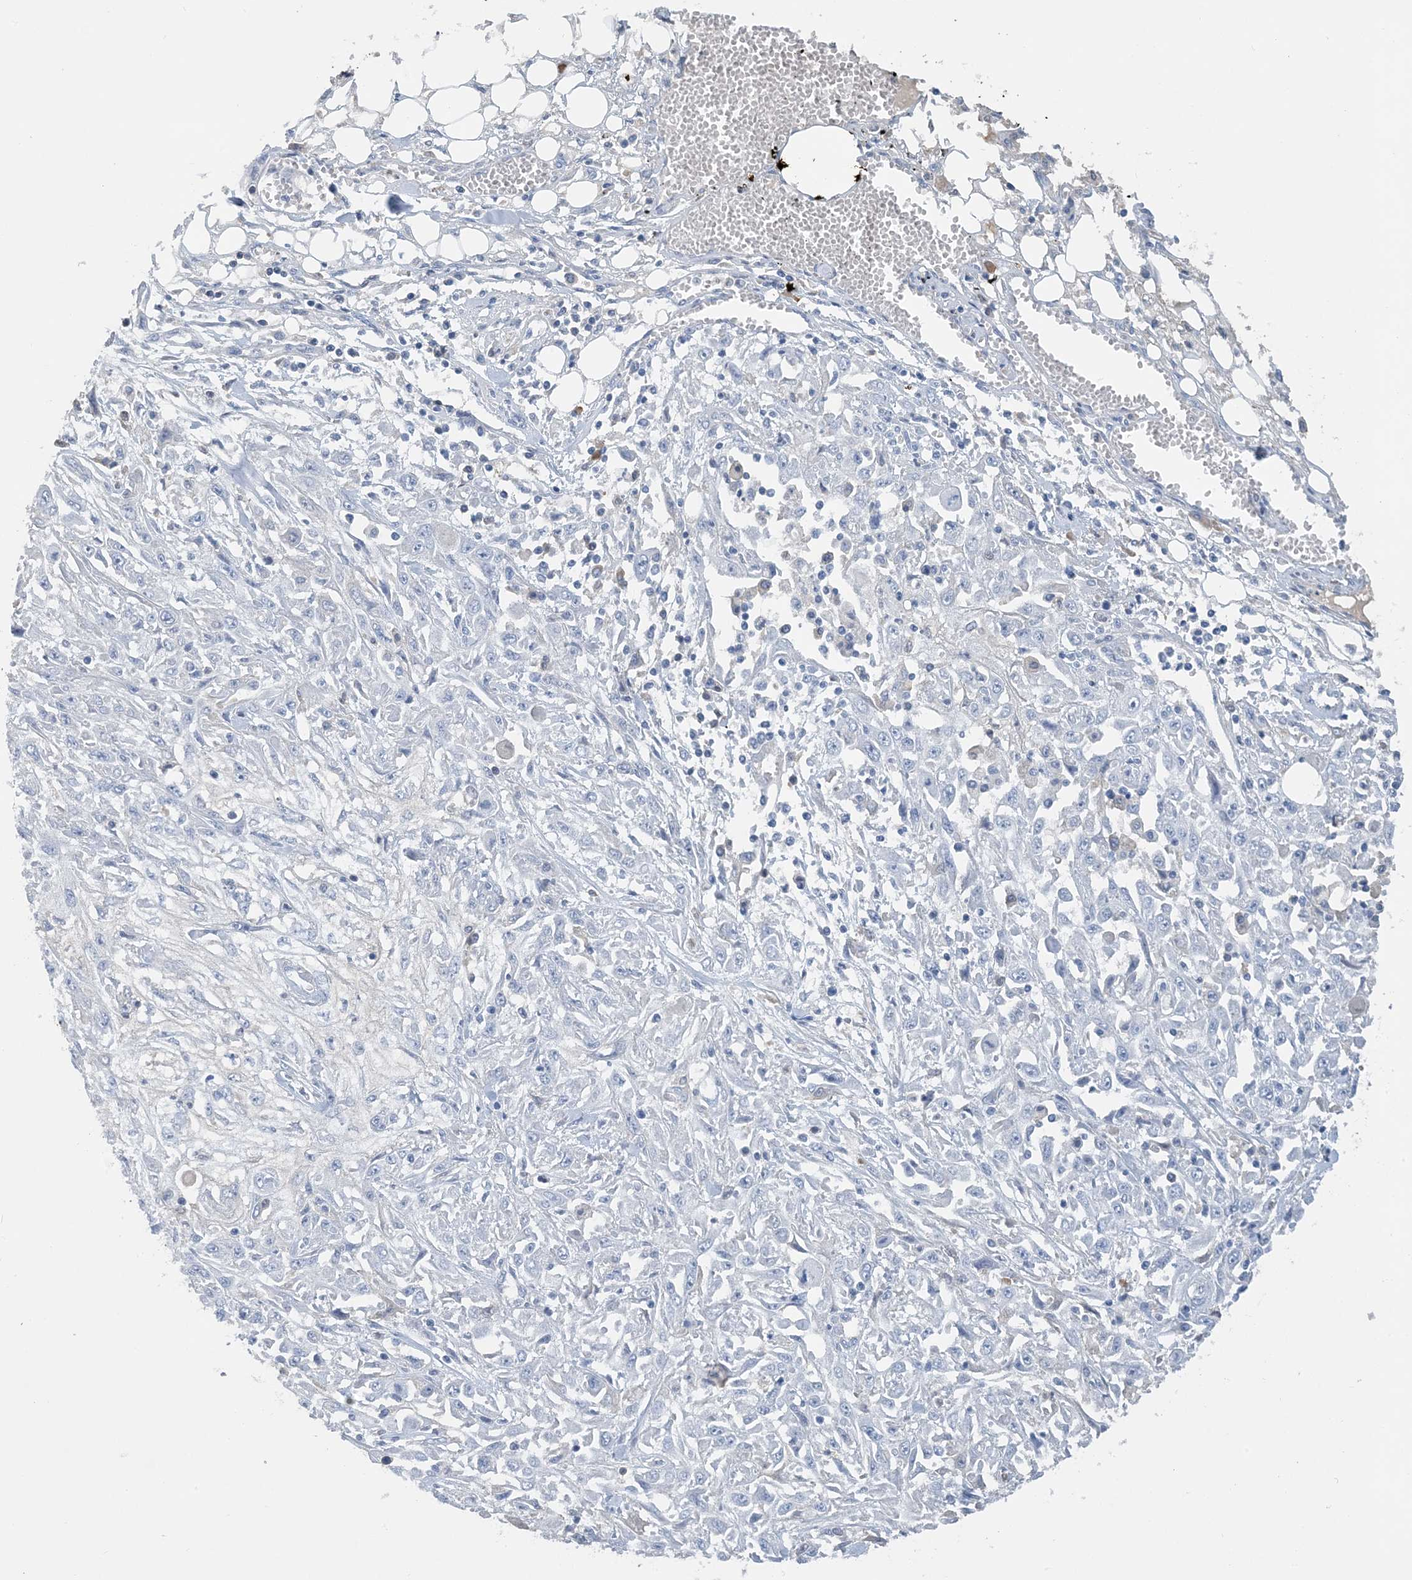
{"staining": {"intensity": "negative", "quantity": "none", "location": "none"}, "tissue": "skin cancer", "cell_type": "Tumor cells", "image_type": "cancer", "snomed": [{"axis": "morphology", "description": "Squamous cell carcinoma, NOS"}, {"axis": "morphology", "description": "Squamous cell carcinoma, metastatic, NOS"}, {"axis": "topography", "description": "Skin"}, {"axis": "topography", "description": "Lymph node"}], "caption": "The photomicrograph displays no staining of tumor cells in skin cancer.", "gene": "CTRL", "patient": {"sex": "male", "age": 75}}